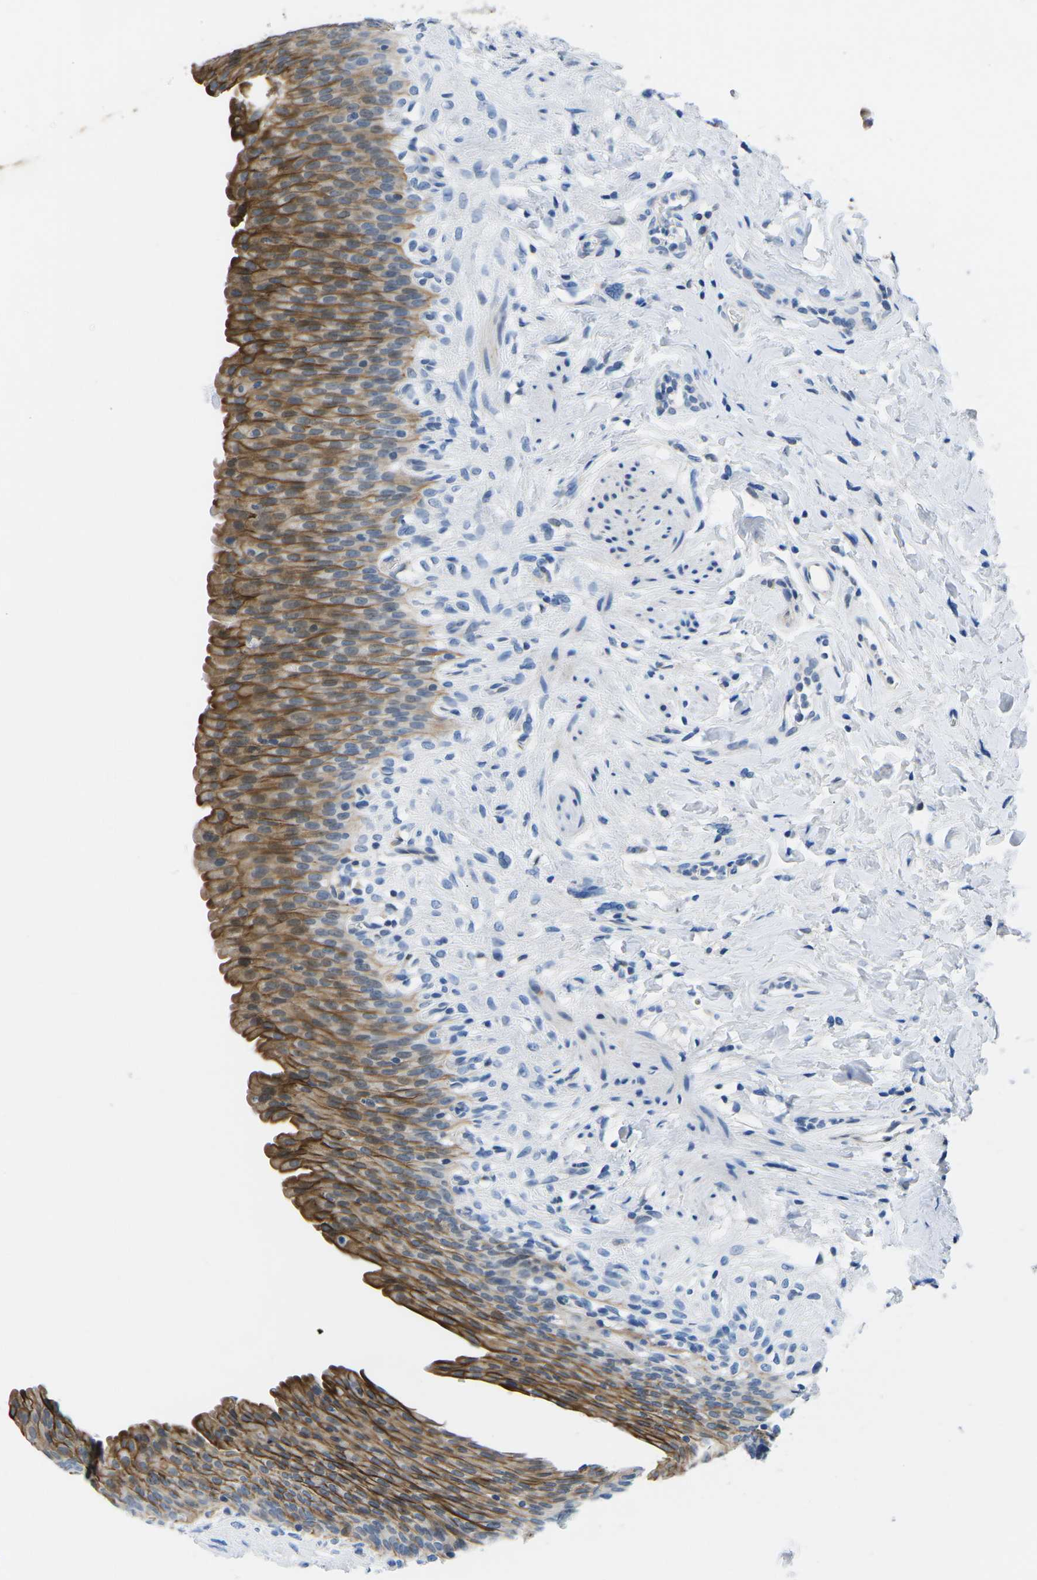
{"staining": {"intensity": "moderate", "quantity": ">75%", "location": "cytoplasmic/membranous"}, "tissue": "urinary bladder", "cell_type": "Urothelial cells", "image_type": "normal", "snomed": [{"axis": "morphology", "description": "Normal tissue, NOS"}, {"axis": "topography", "description": "Urinary bladder"}], "caption": "Immunohistochemical staining of normal urinary bladder displays moderate cytoplasmic/membranous protein expression in about >75% of urothelial cells.", "gene": "TM6SF1", "patient": {"sex": "female", "age": 79}}